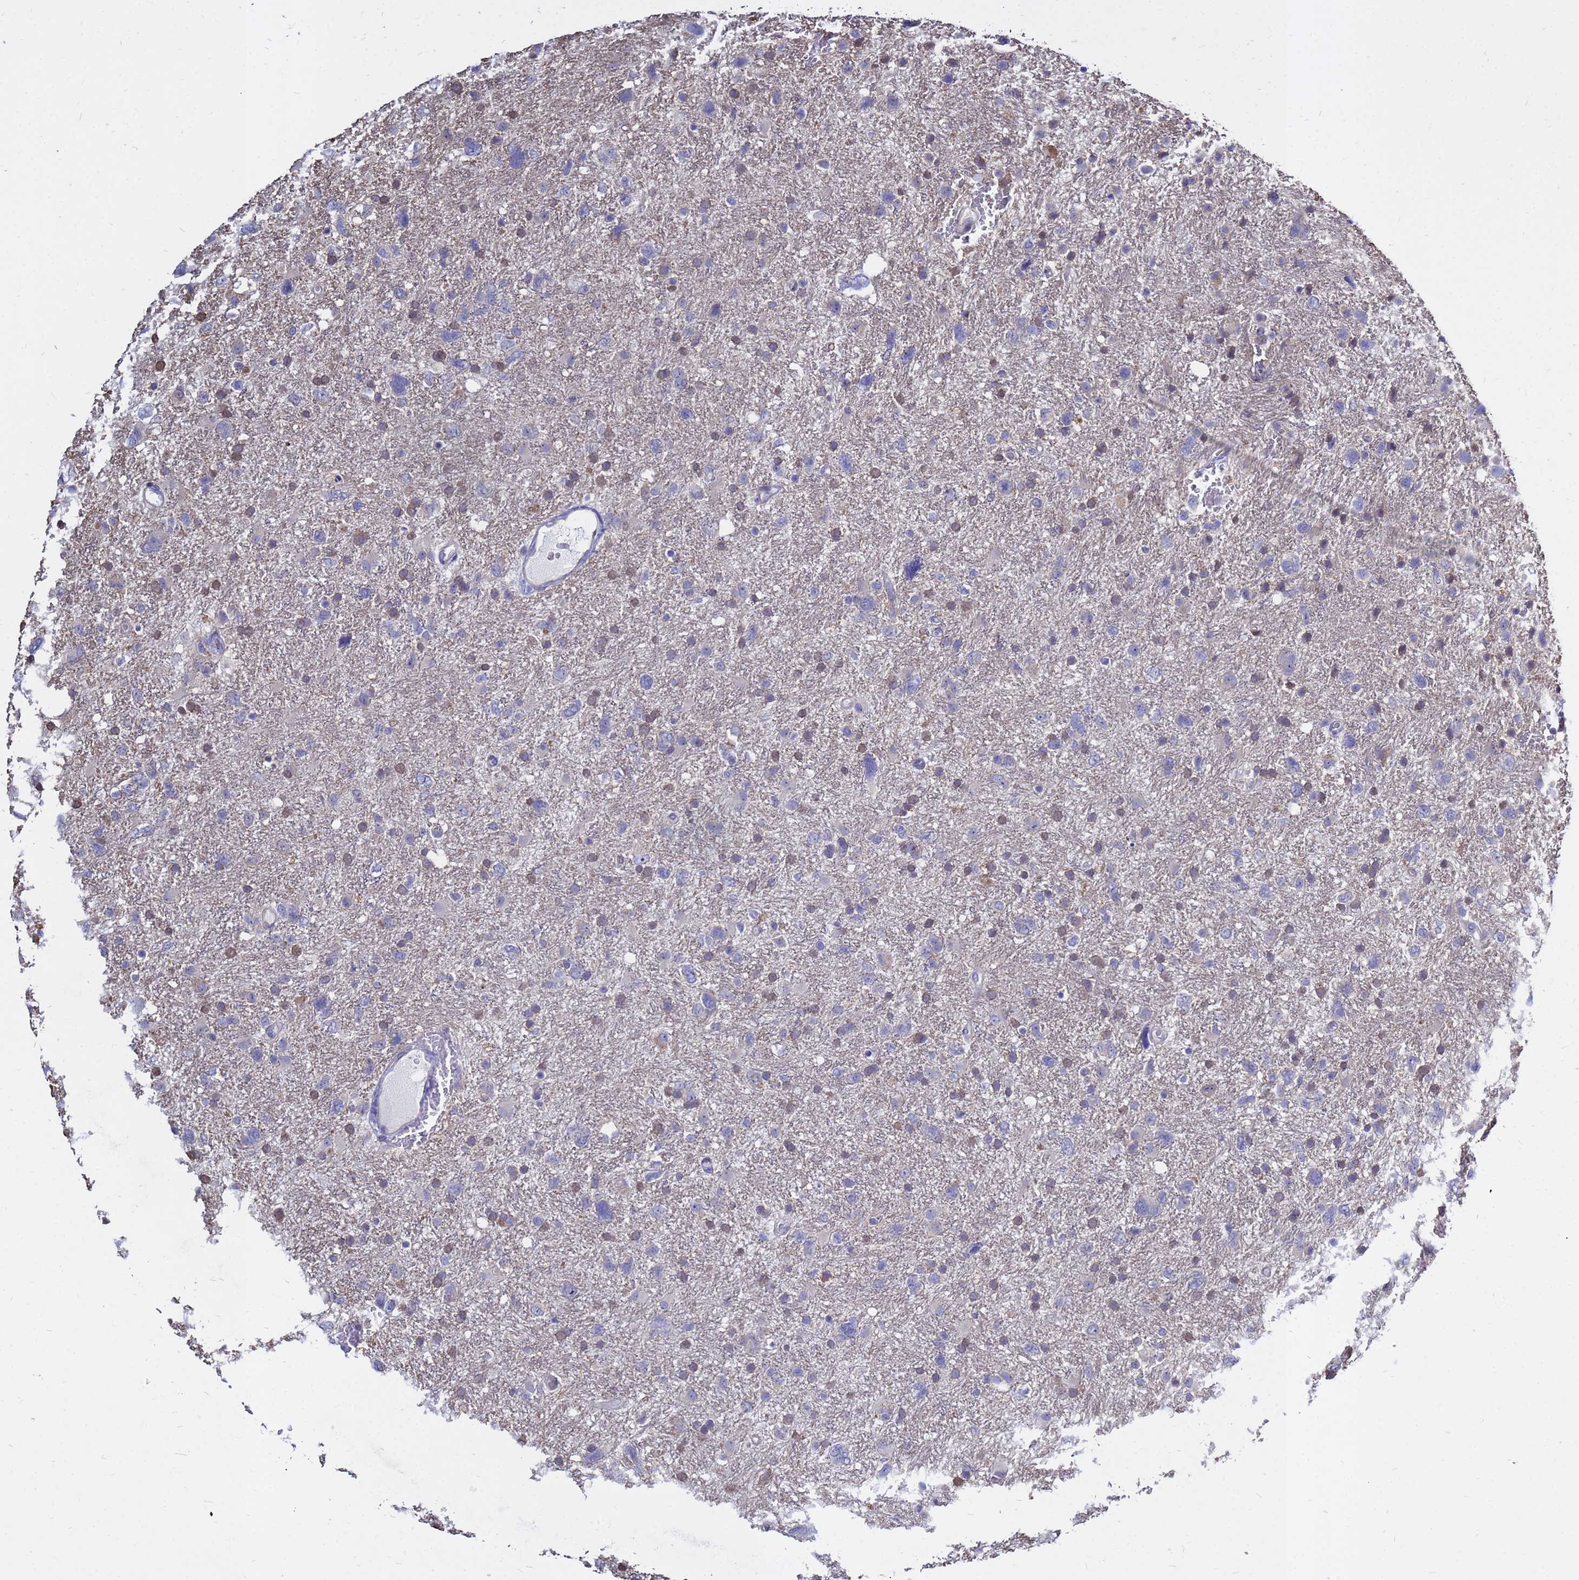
{"staining": {"intensity": "weak", "quantity": "<25%", "location": "cytoplasmic/membranous"}, "tissue": "glioma", "cell_type": "Tumor cells", "image_type": "cancer", "snomed": [{"axis": "morphology", "description": "Glioma, malignant, High grade"}, {"axis": "topography", "description": "Brain"}], "caption": "This is an immunohistochemistry (IHC) photomicrograph of human malignant glioma (high-grade). There is no expression in tumor cells.", "gene": "MOB2", "patient": {"sex": "male", "age": 61}}